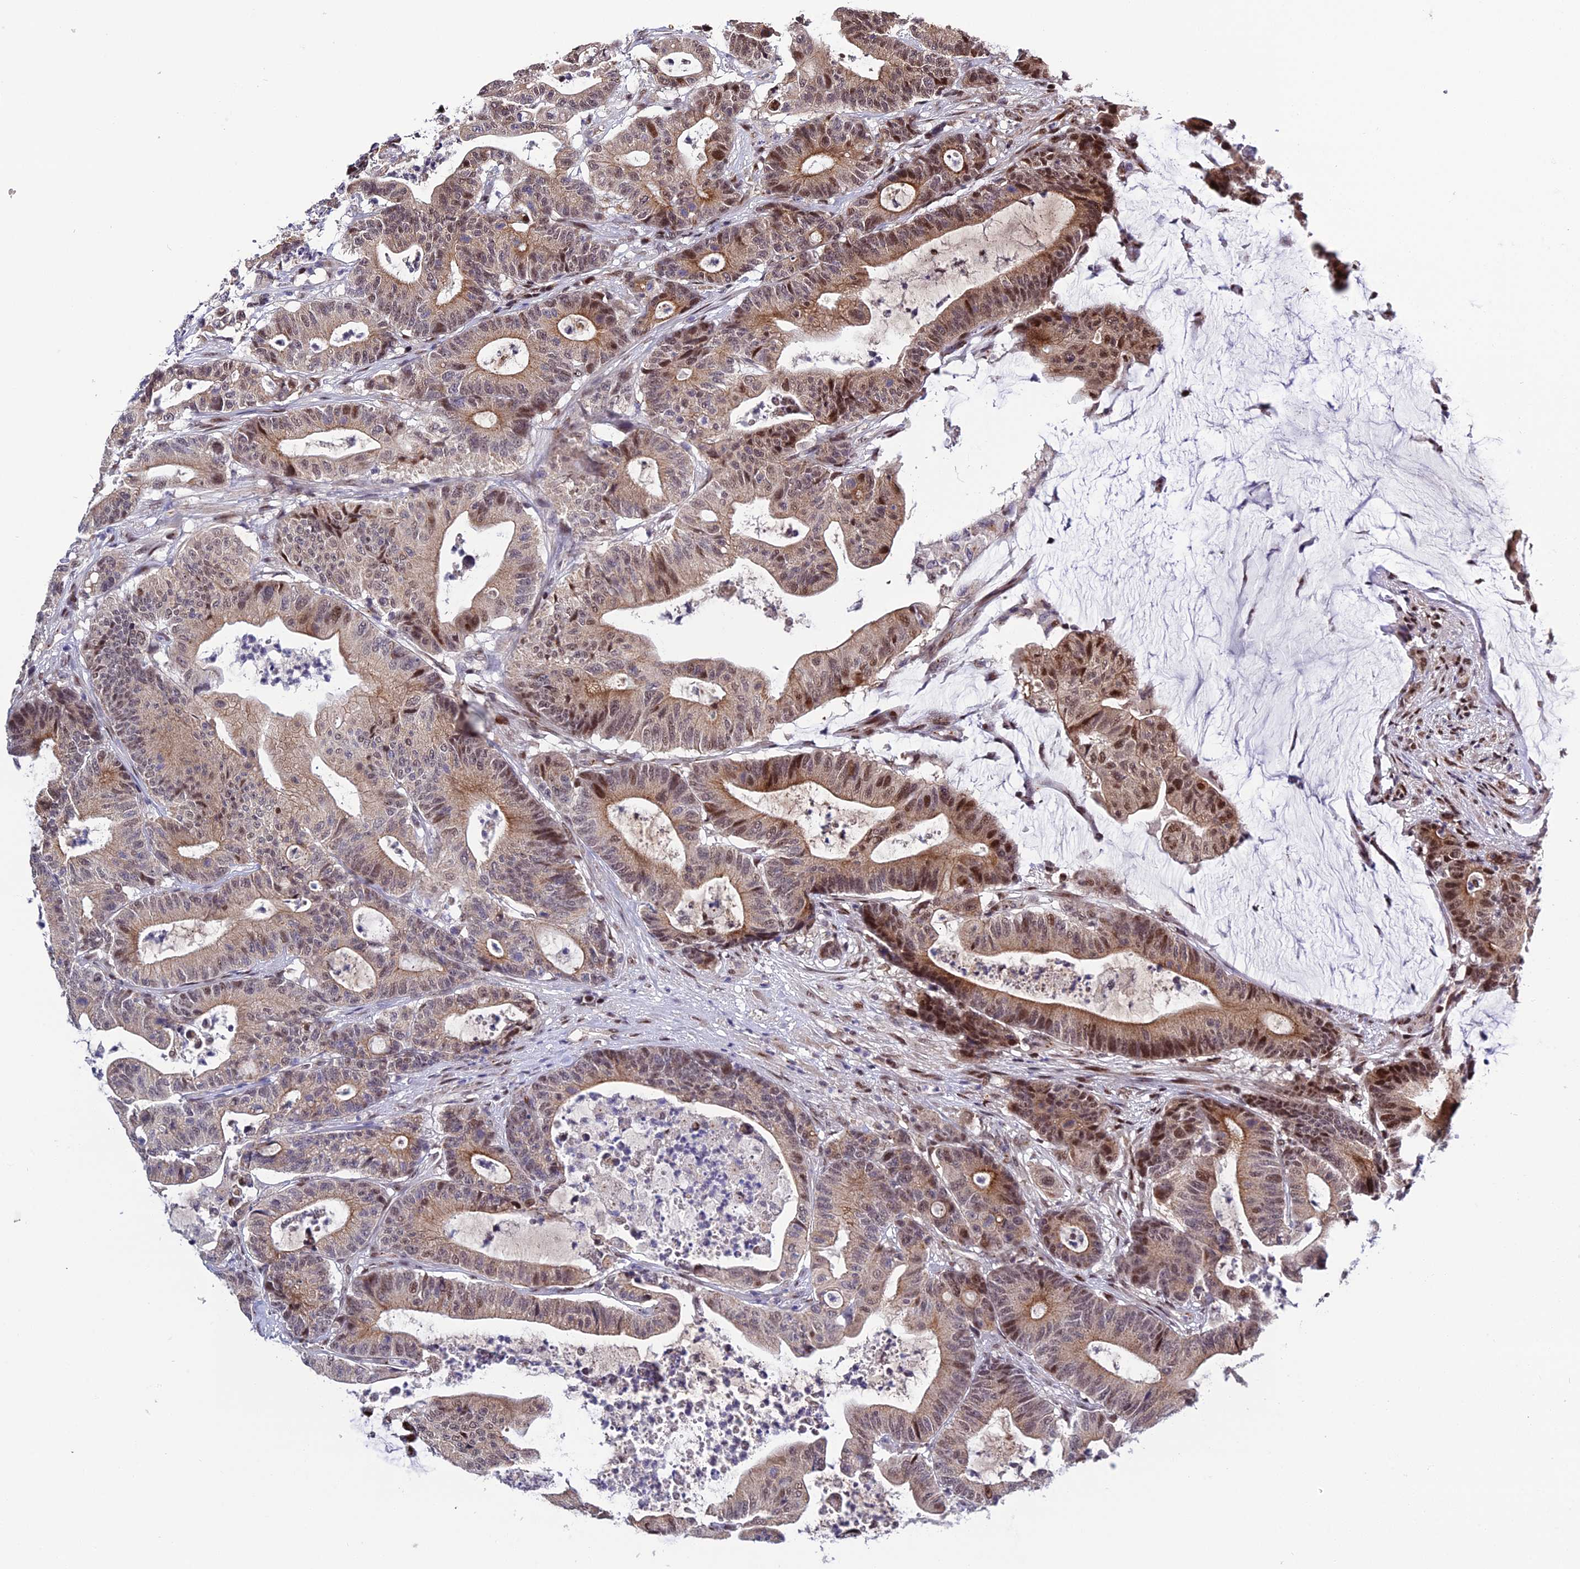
{"staining": {"intensity": "moderate", "quantity": ">75%", "location": "cytoplasmic/membranous,nuclear"}, "tissue": "colorectal cancer", "cell_type": "Tumor cells", "image_type": "cancer", "snomed": [{"axis": "morphology", "description": "Adenocarcinoma, NOS"}, {"axis": "topography", "description": "Colon"}], "caption": "IHC of colorectal cancer demonstrates medium levels of moderate cytoplasmic/membranous and nuclear expression in approximately >75% of tumor cells. Nuclei are stained in blue.", "gene": "ARL2", "patient": {"sex": "female", "age": 84}}